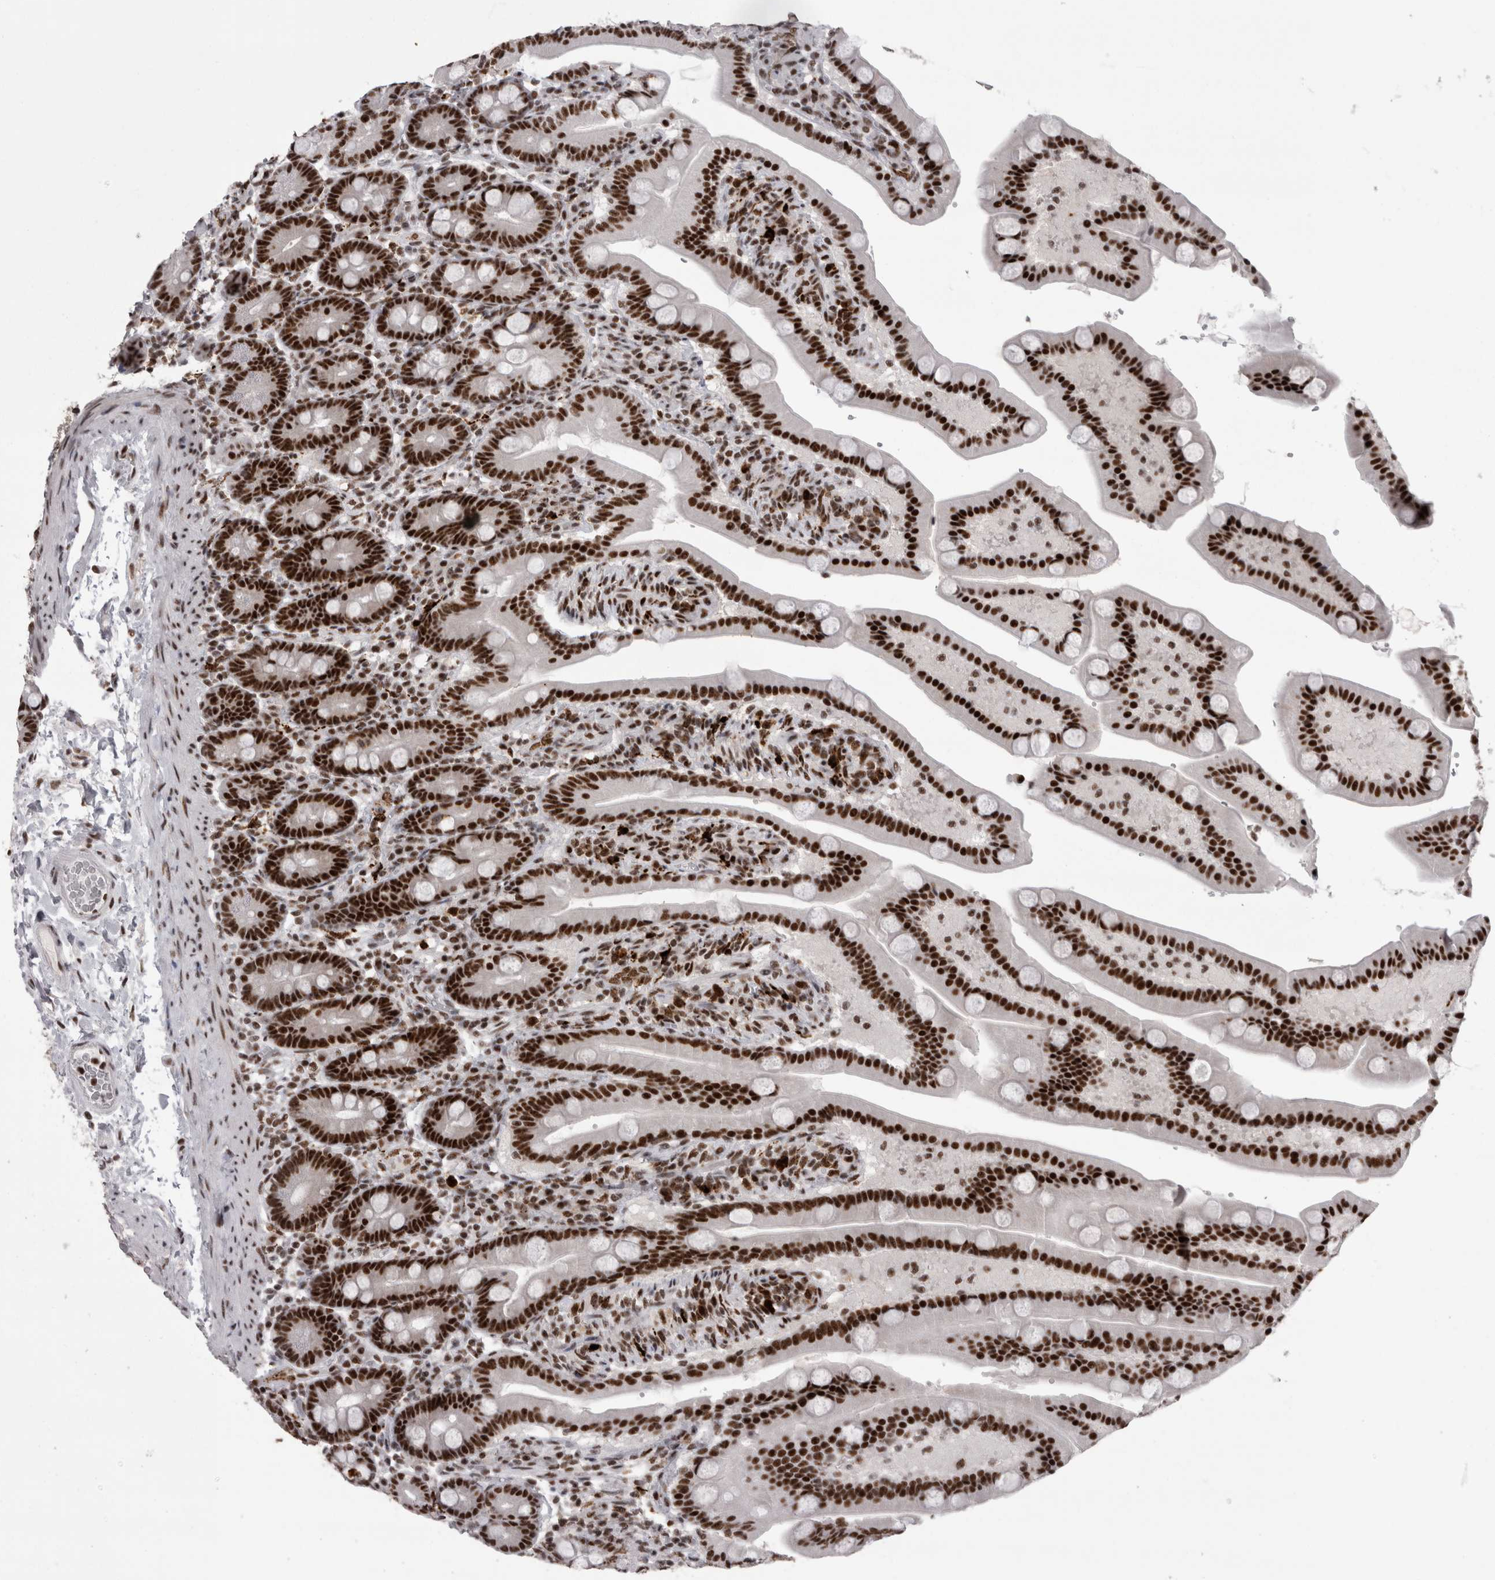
{"staining": {"intensity": "strong", "quantity": ">75%", "location": "nuclear"}, "tissue": "duodenum", "cell_type": "Glandular cells", "image_type": "normal", "snomed": [{"axis": "morphology", "description": "Normal tissue, NOS"}, {"axis": "topography", "description": "Duodenum"}], "caption": "This is a micrograph of immunohistochemistry staining of normal duodenum, which shows strong expression in the nuclear of glandular cells.", "gene": "SNRNP40", "patient": {"sex": "male", "age": 54}}